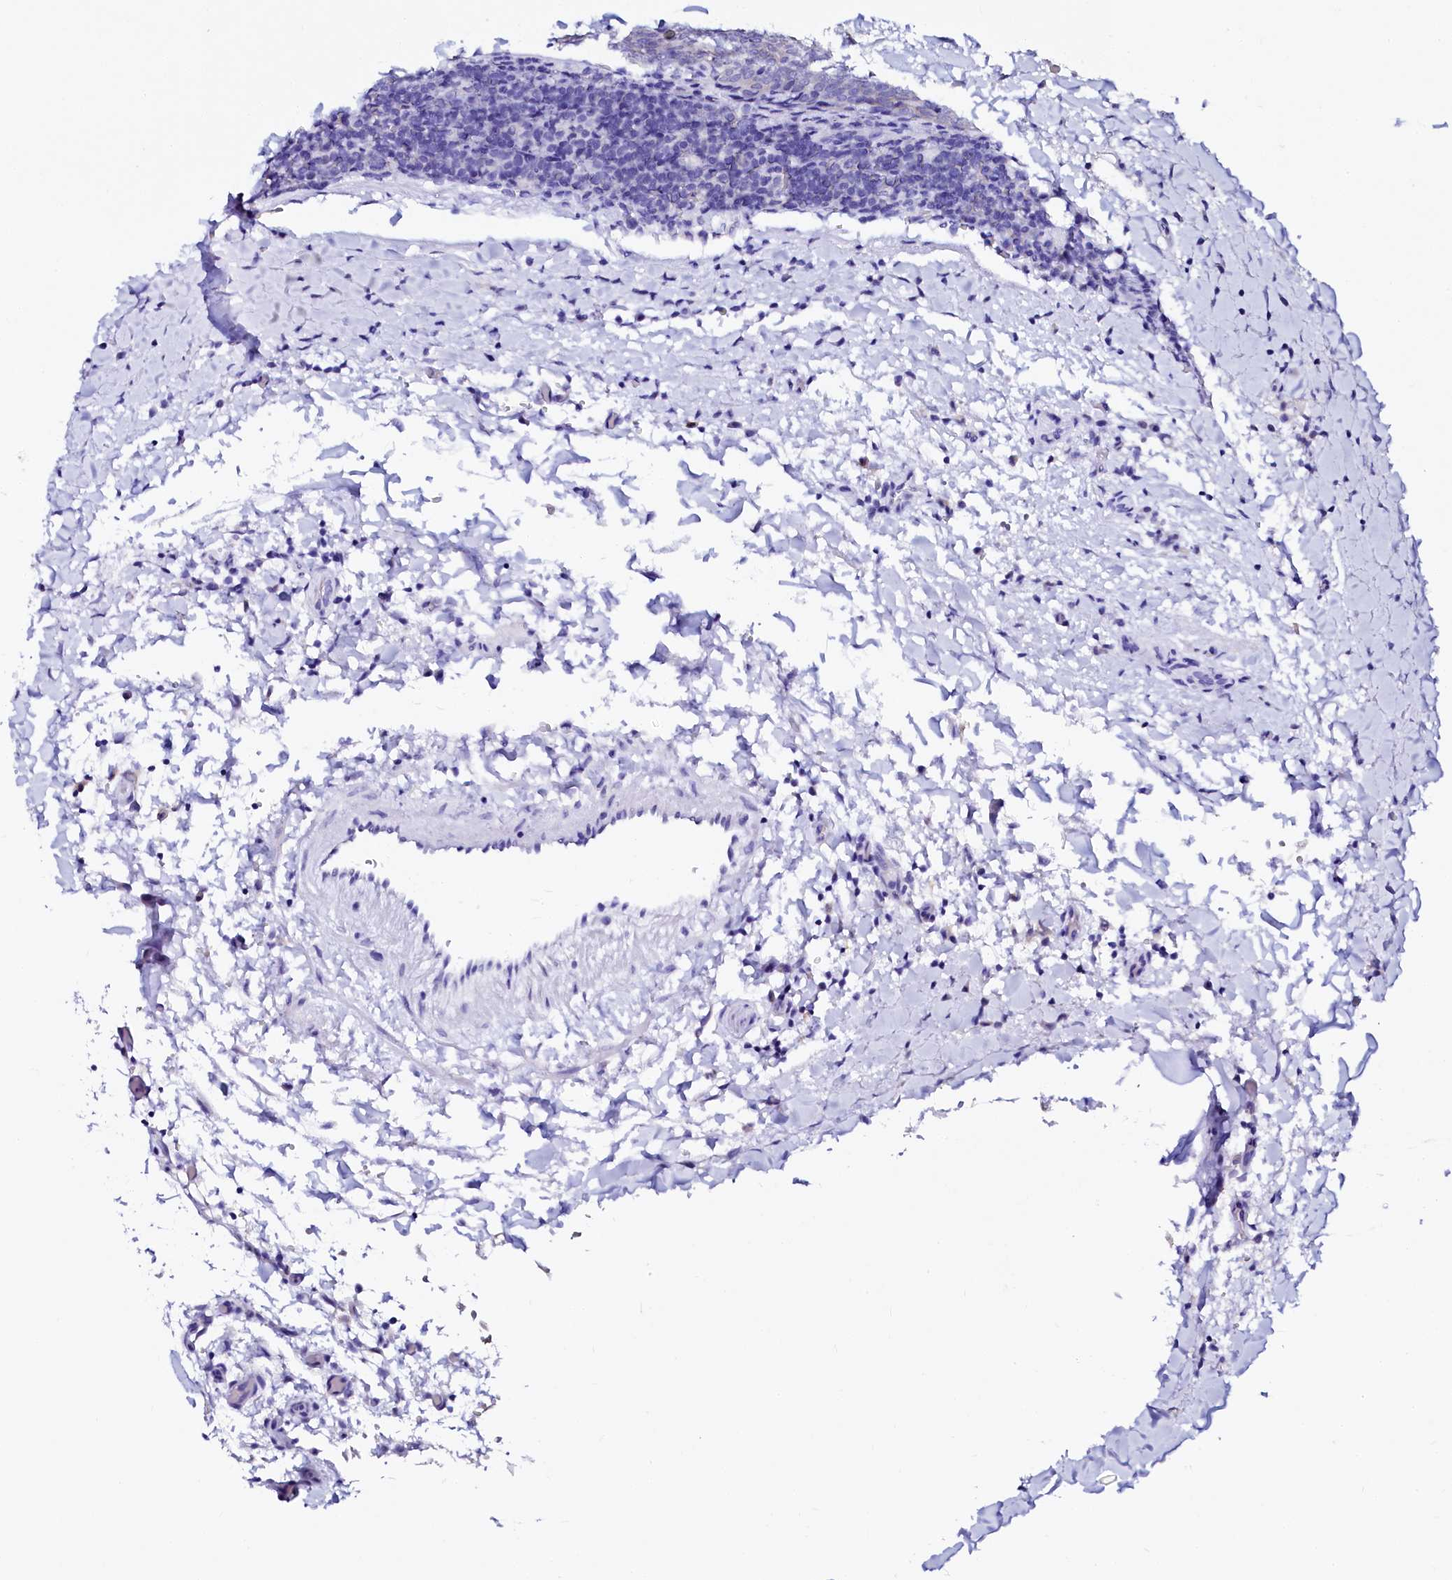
{"staining": {"intensity": "negative", "quantity": "none", "location": "none"}, "tissue": "head and neck cancer", "cell_type": "Tumor cells", "image_type": "cancer", "snomed": [{"axis": "morphology", "description": "Squamous cell carcinoma, NOS"}, {"axis": "morphology", "description": "Squamous cell carcinoma, metastatic, NOS"}, {"axis": "topography", "description": "Lymph node"}, {"axis": "topography", "description": "Head-Neck"}], "caption": "A photomicrograph of human head and neck cancer (squamous cell carcinoma) is negative for staining in tumor cells.", "gene": "SORD", "patient": {"sex": "male", "age": 62}}